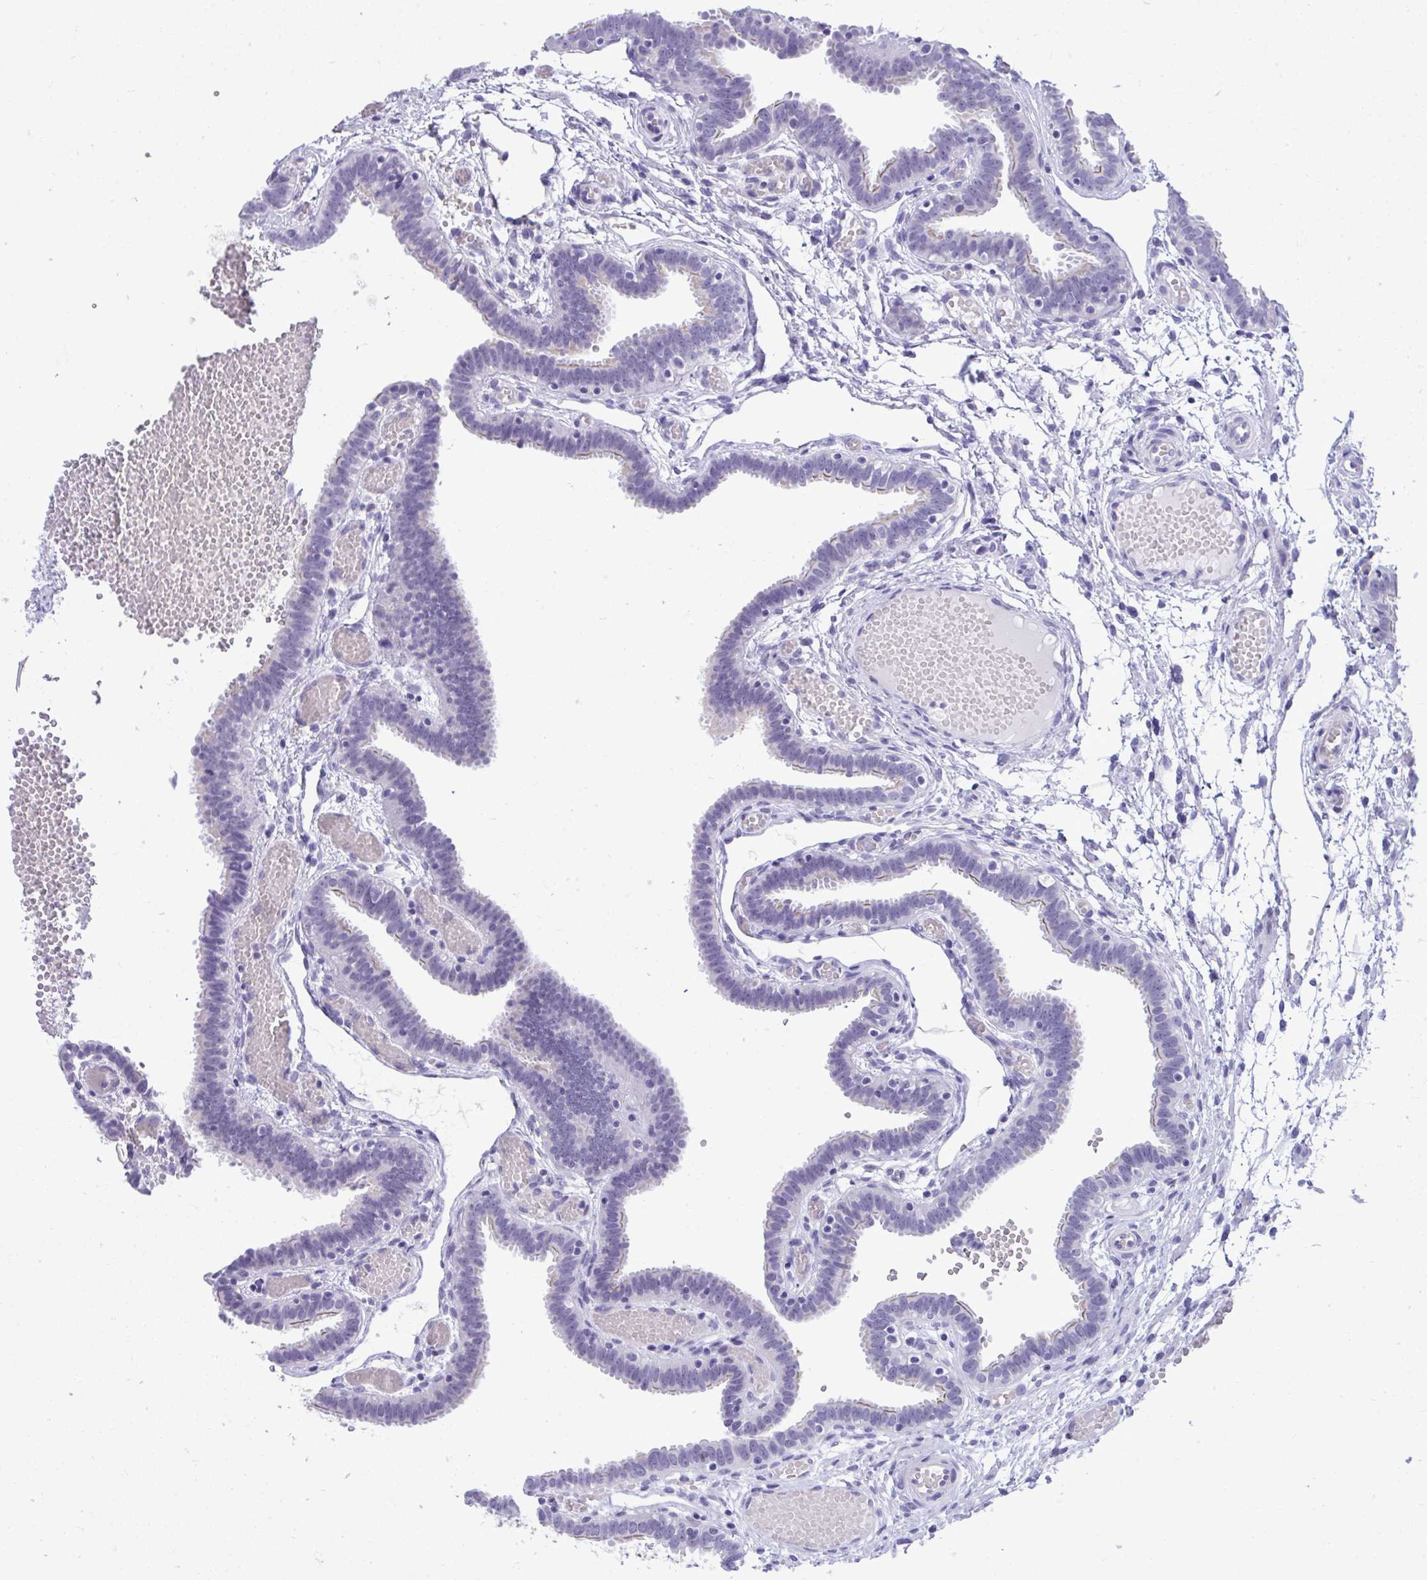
{"staining": {"intensity": "negative", "quantity": "none", "location": "none"}, "tissue": "fallopian tube", "cell_type": "Glandular cells", "image_type": "normal", "snomed": [{"axis": "morphology", "description": "Normal tissue, NOS"}, {"axis": "topography", "description": "Fallopian tube"}], "caption": "DAB immunohistochemical staining of normal human fallopian tube displays no significant staining in glandular cells. (Immunohistochemistry, brightfield microscopy, high magnification).", "gene": "PRM2", "patient": {"sex": "female", "age": 37}}